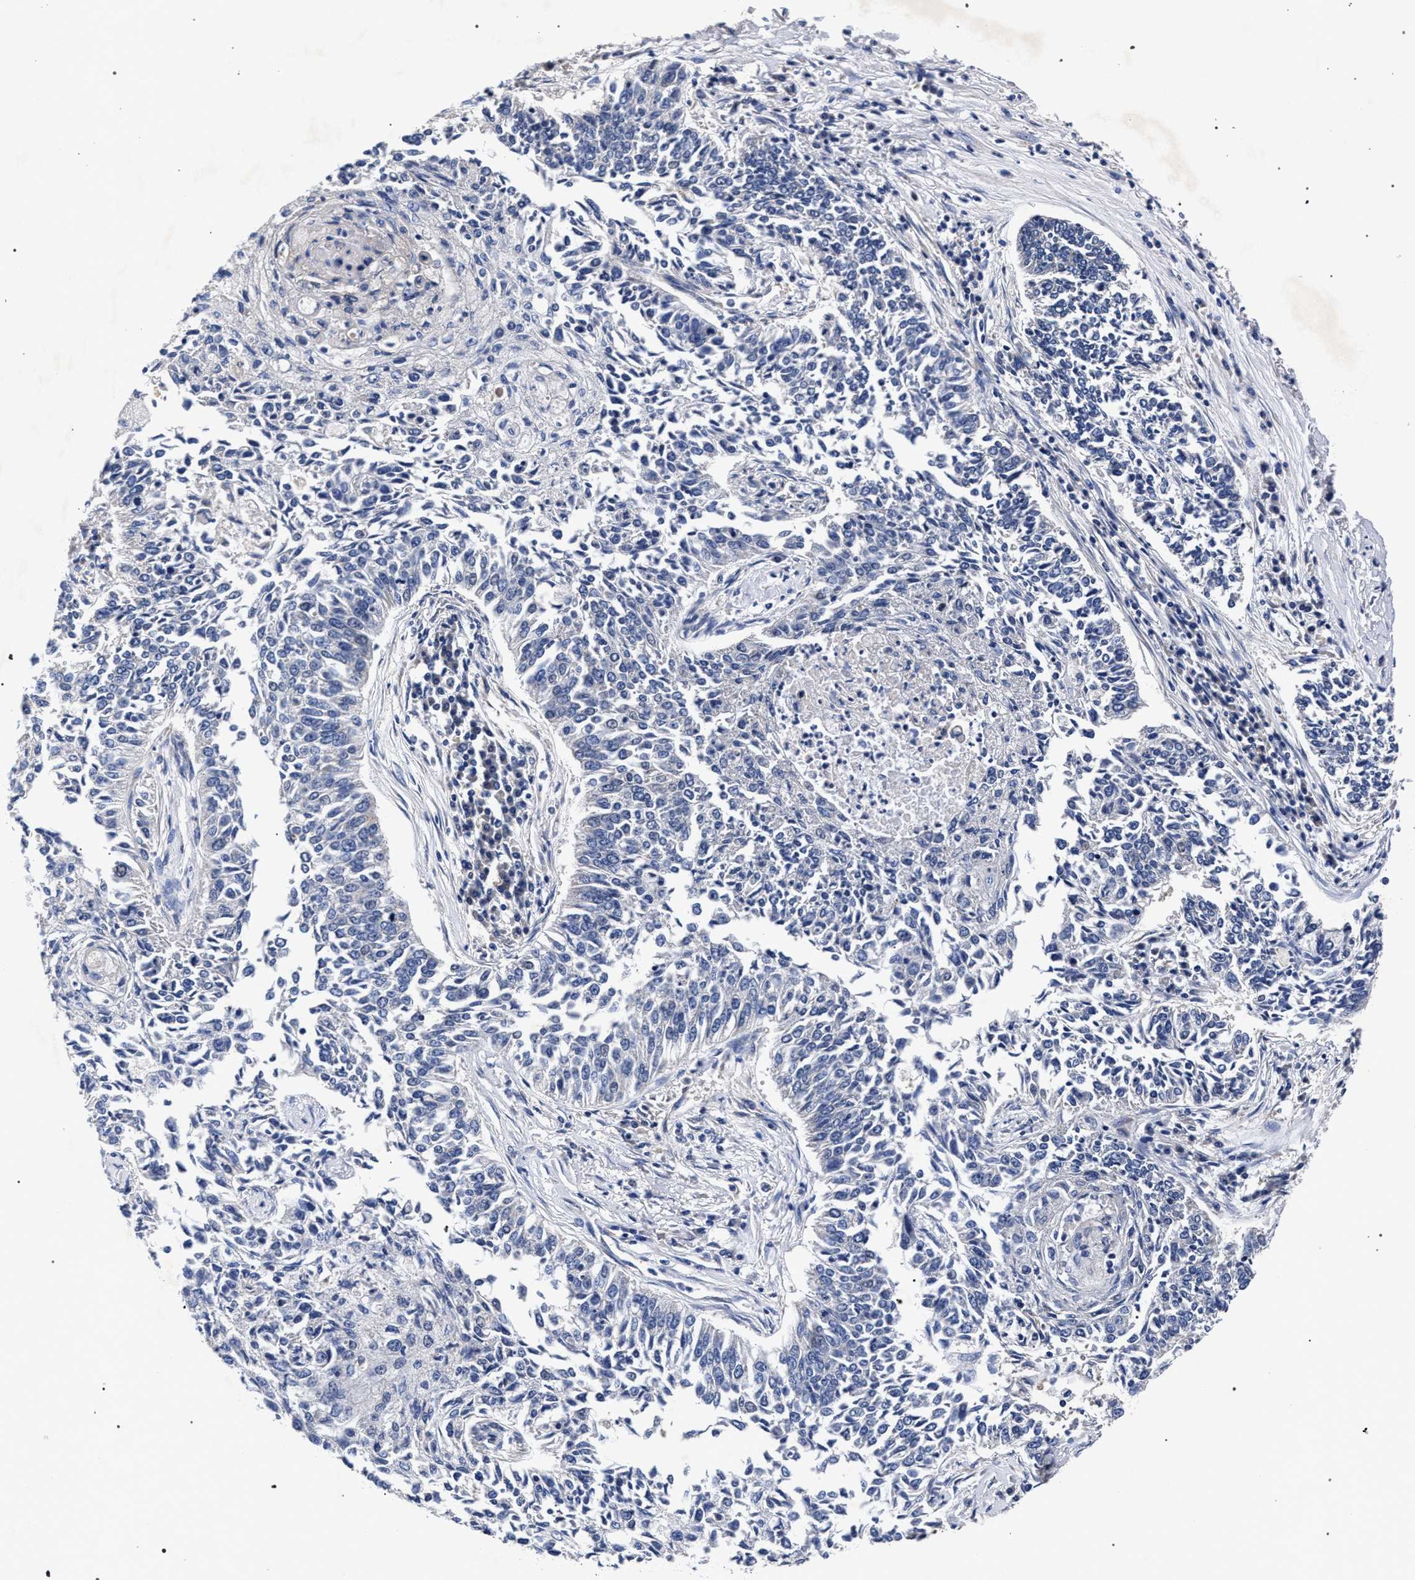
{"staining": {"intensity": "negative", "quantity": "none", "location": "none"}, "tissue": "lung cancer", "cell_type": "Tumor cells", "image_type": "cancer", "snomed": [{"axis": "morphology", "description": "Normal tissue, NOS"}, {"axis": "morphology", "description": "Squamous cell carcinoma, NOS"}, {"axis": "topography", "description": "Cartilage tissue"}, {"axis": "topography", "description": "Bronchus"}, {"axis": "topography", "description": "Lung"}], "caption": "This is a image of immunohistochemistry (IHC) staining of lung cancer (squamous cell carcinoma), which shows no expression in tumor cells.", "gene": "CFAP95", "patient": {"sex": "female", "age": 49}}